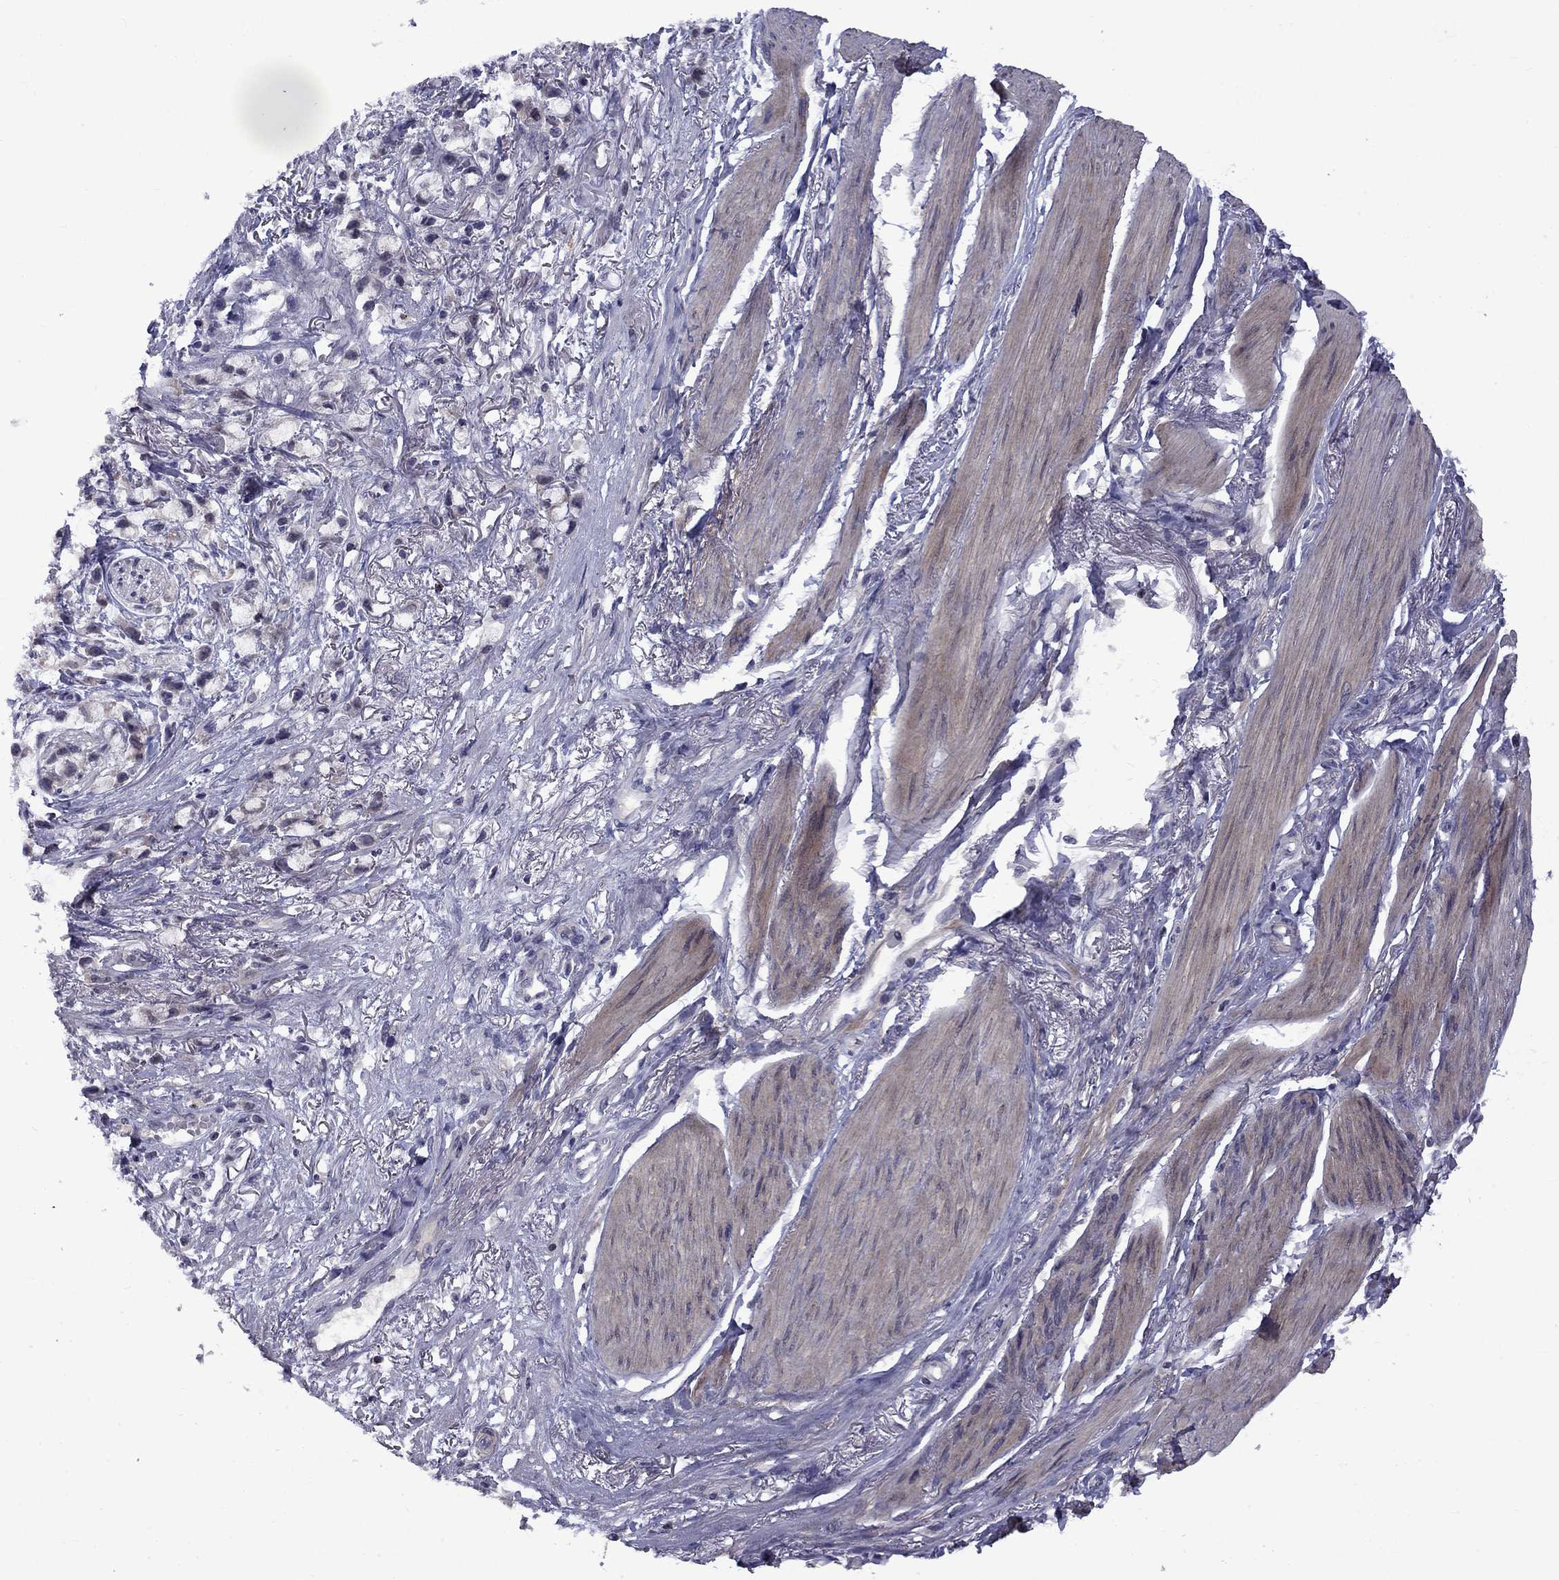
{"staining": {"intensity": "weak", "quantity": "25%-75%", "location": "cytoplasmic/membranous"}, "tissue": "stomach cancer", "cell_type": "Tumor cells", "image_type": "cancer", "snomed": [{"axis": "morphology", "description": "Adenocarcinoma, NOS"}, {"axis": "topography", "description": "Stomach"}], "caption": "High-power microscopy captured an immunohistochemistry (IHC) image of adenocarcinoma (stomach), revealing weak cytoplasmic/membranous expression in about 25%-75% of tumor cells. Nuclei are stained in blue.", "gene": "SNTA1", "patient": {"sex": "female", "age": 81}}